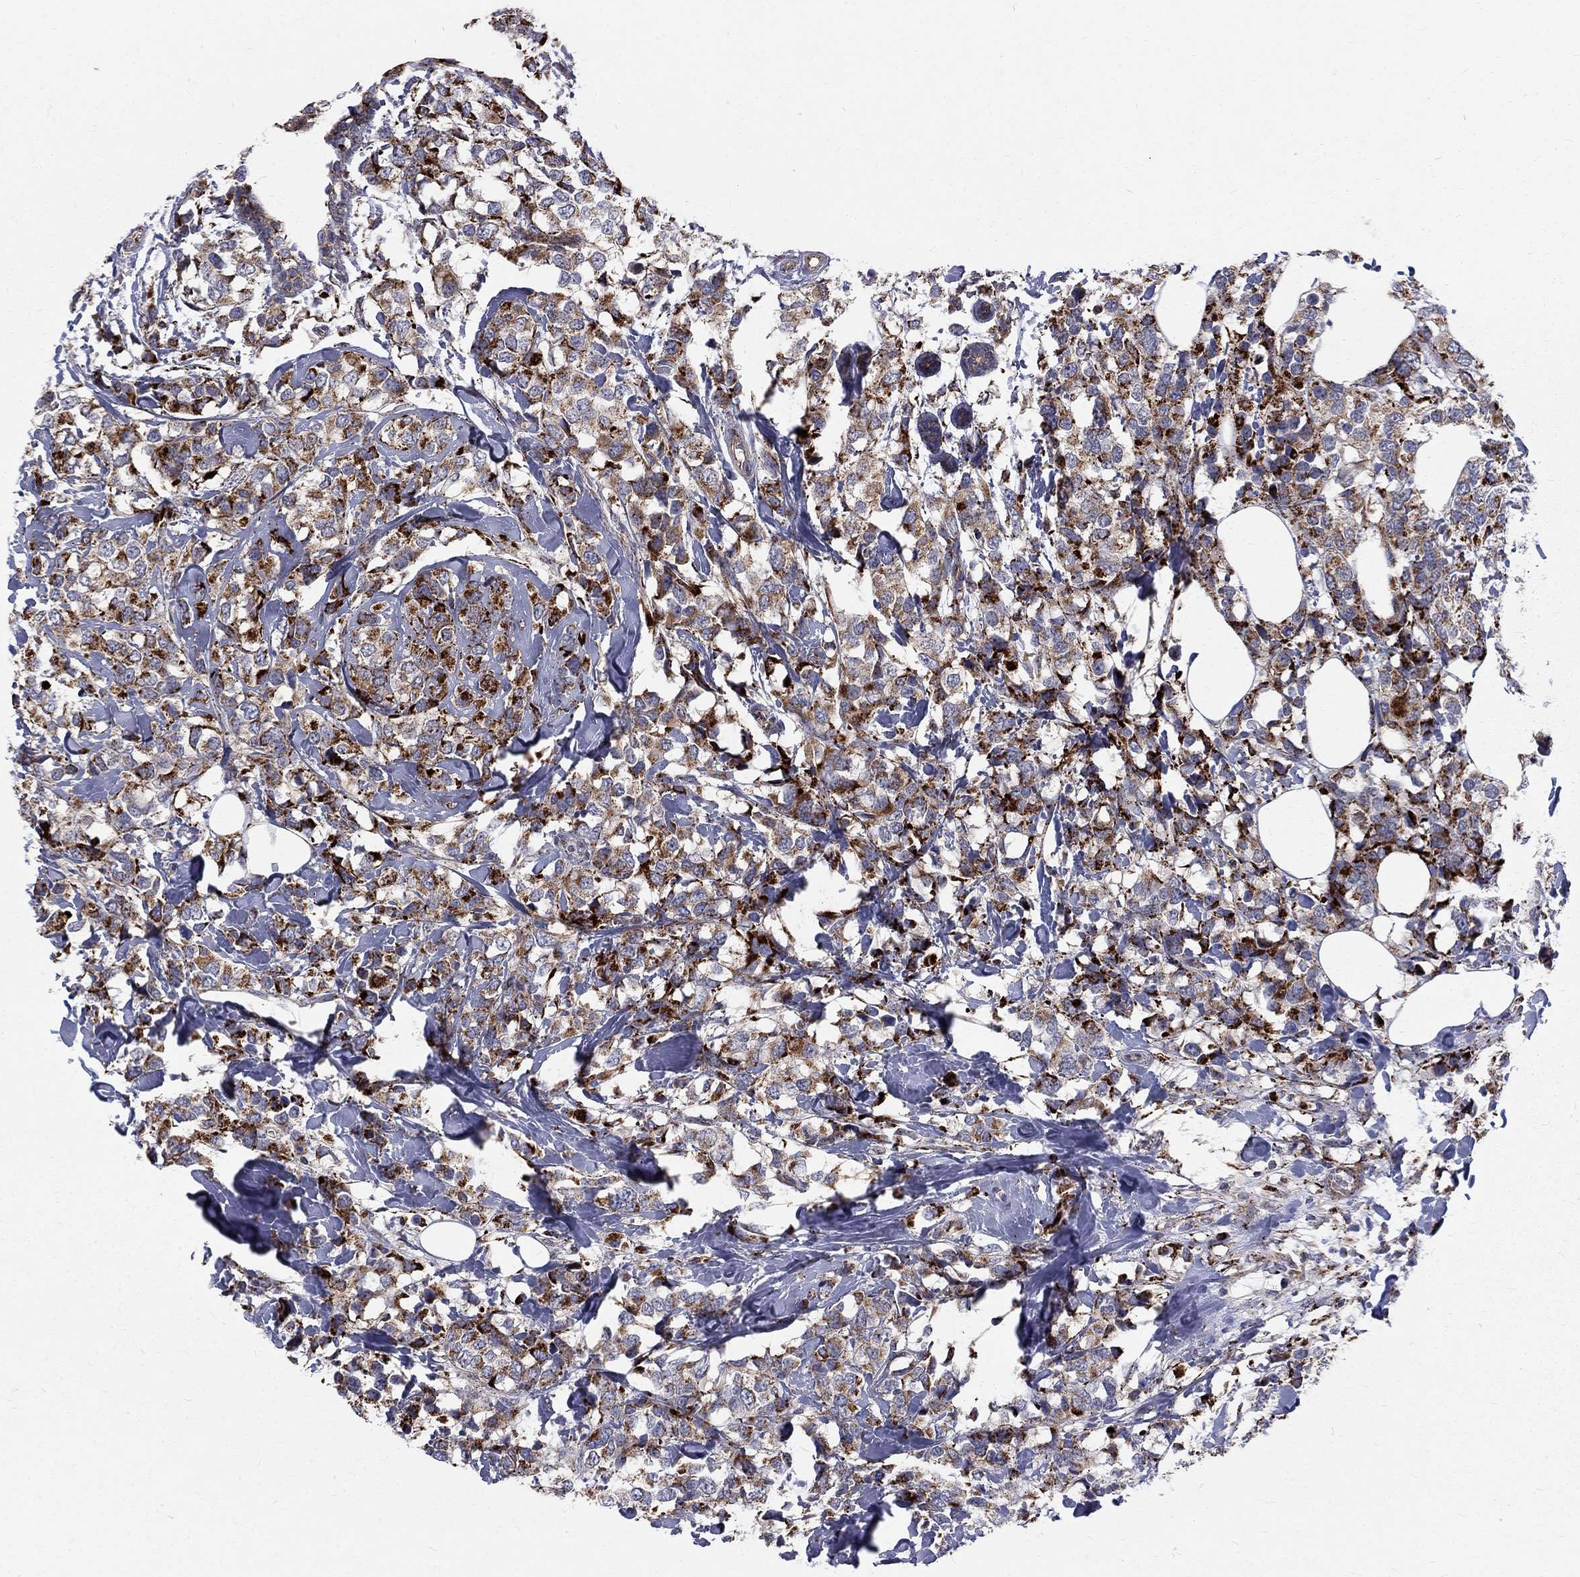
{"staining": {"intensity": "strong", "quantity": ">75%", "location": "cytoplasmic/membranous"}, "tissue": "breast cancer", "cell_type": "Tumor cells", "image_type": "cancer", "snomed": [{"axis": "morphology", "description": "Lobular carcinoma"}, {"axis": "topography", "description": "Breast"}], "caption": "The photomicrograph displays a brown stain indicating the presence of a protein in the cytoplasmic/membranous of tumor cells in lobular carcinoma (breast). The protein is shown in brown color, while the nuclei are stained blue.", "gene": "ALDH1B1", "patient": {"sex": "female", "age": 59}}